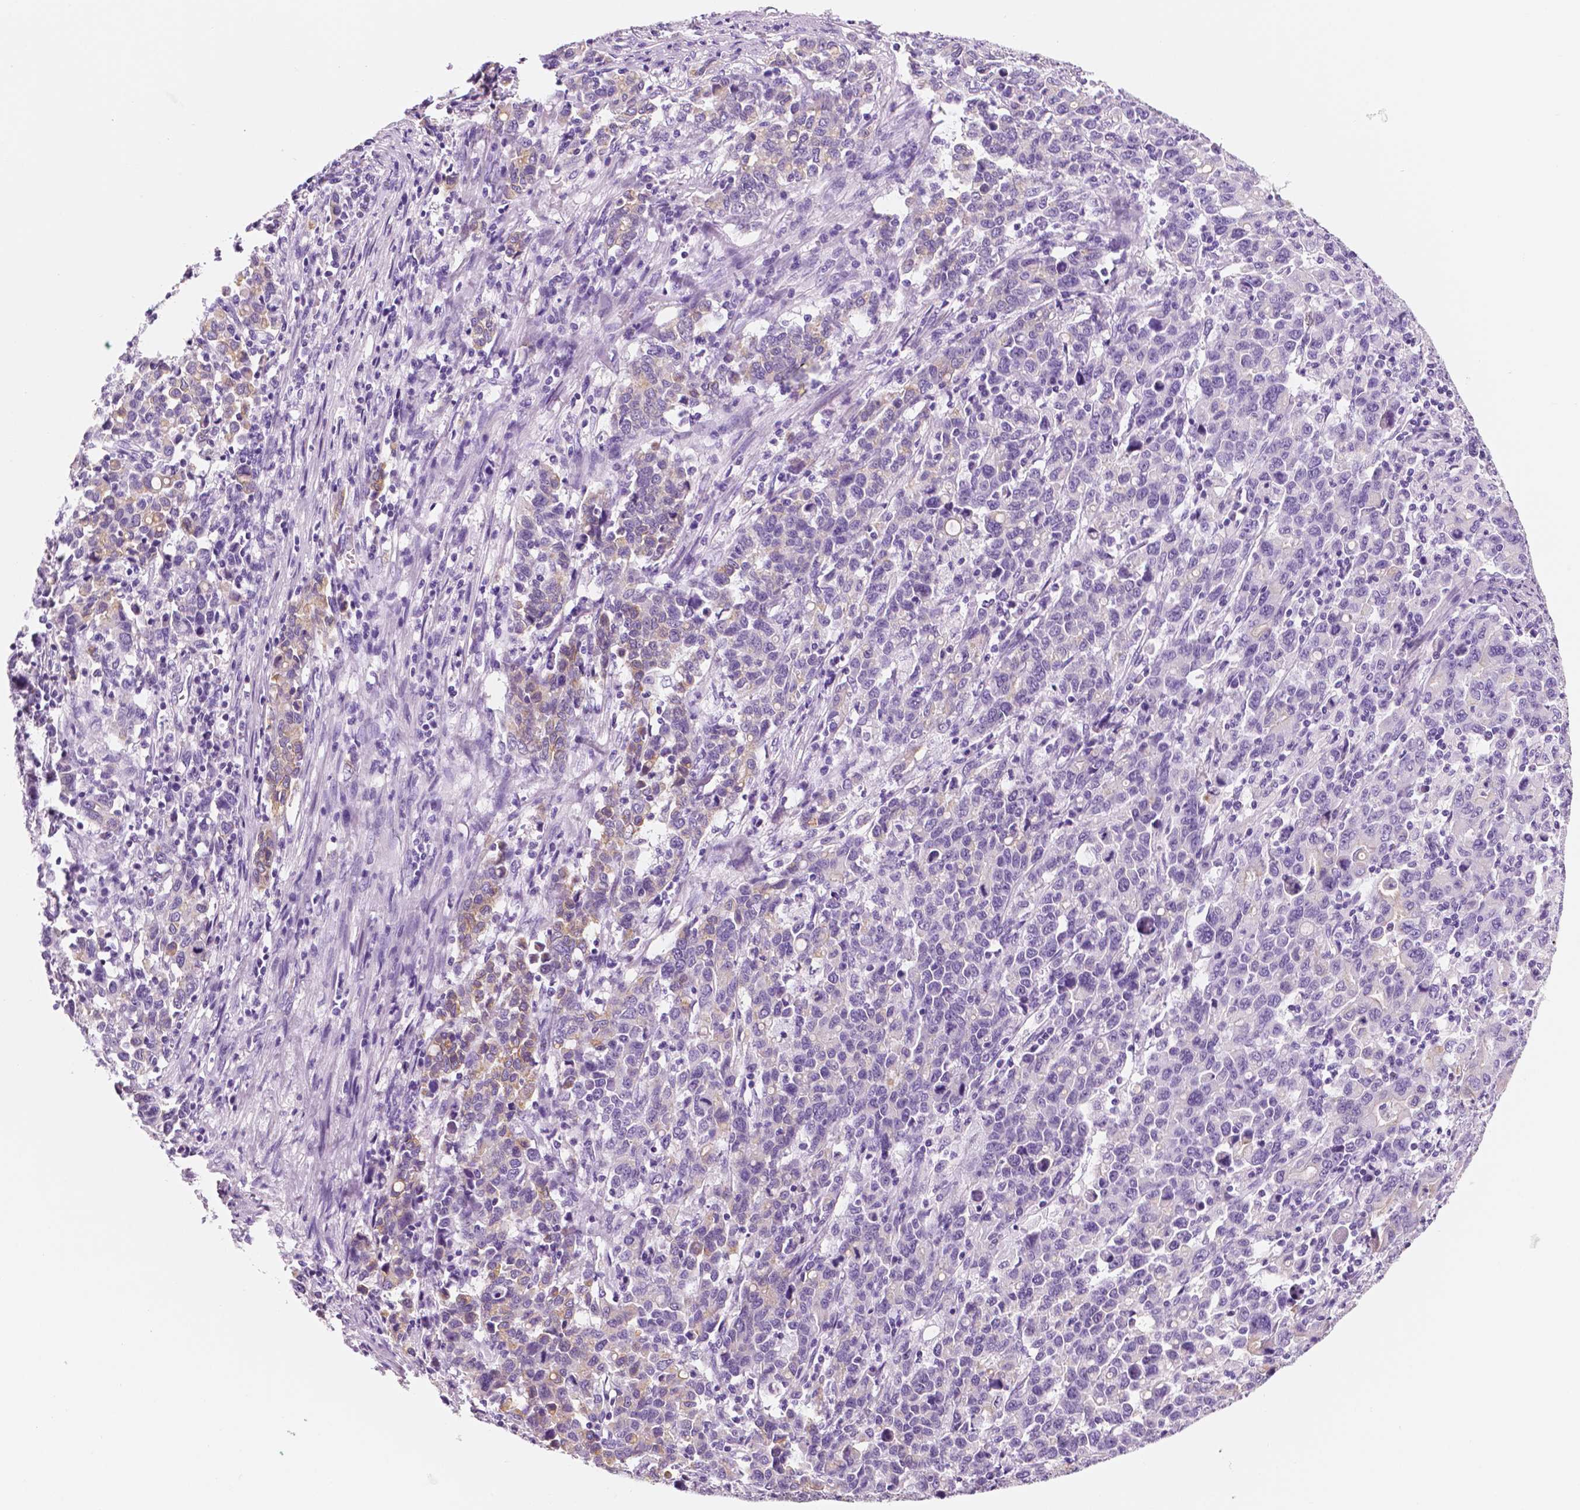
{"staining": {"intensity": "weak", "quantity": "<25%", "location": "cytoplasmic/membranous"}, "tissue": "stomach cancer", "cell_type": "Tumor cells", "image_type": "cancer", "snomed": [{"axis": "morphology", "description": "Adenocarcinoma, NOS"}, {"axis": "topography", "description": "Stomach, upper"}], "caption": "This is an immunohistochemistry (IHC) photomicrograph of adenocarcinoma (stomach). There is no staining in tumor cells.", "gene": "PPL", "patient": {"sex": "male", "age": 69}}